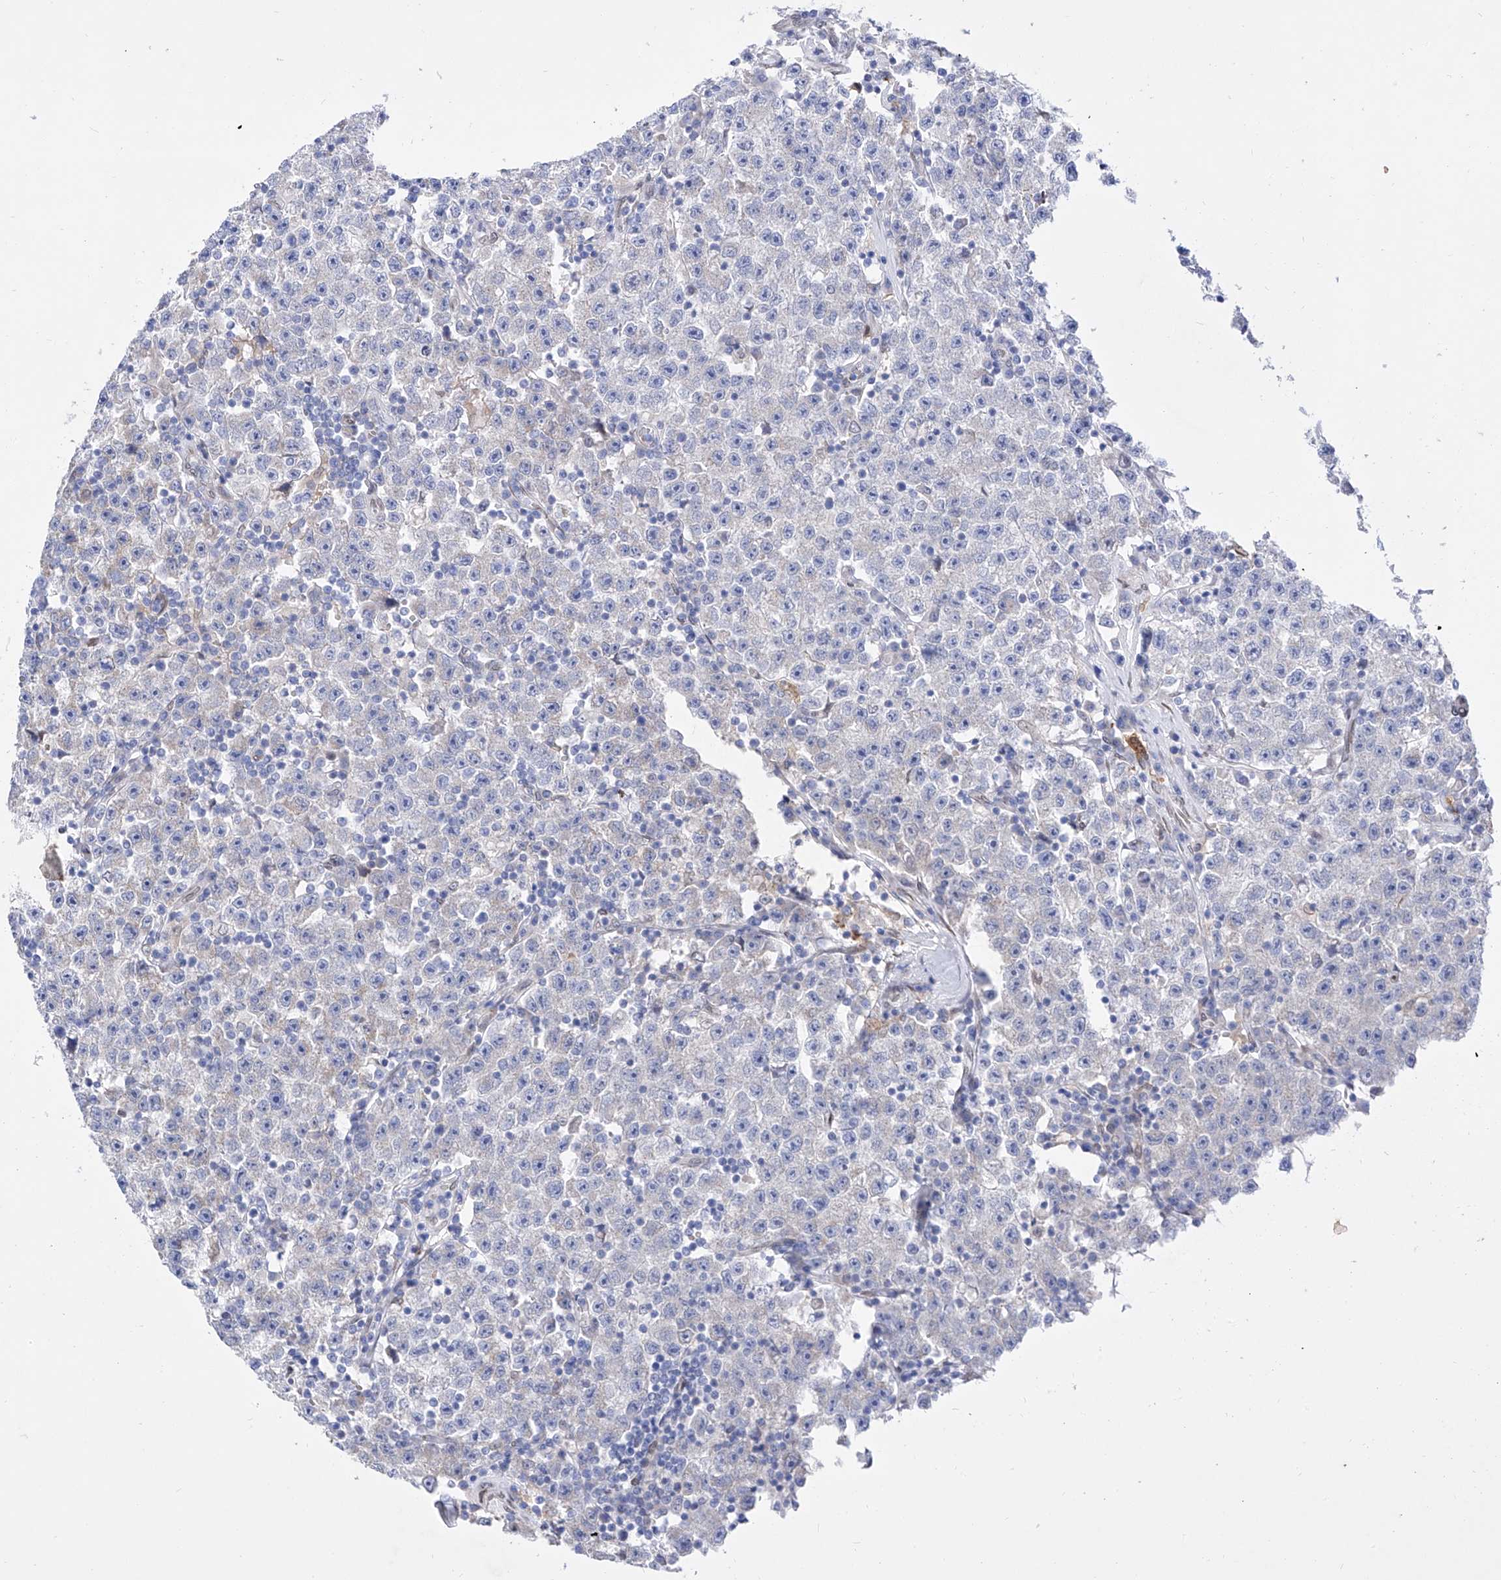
{"staining": {"intensity": "negative", "quantity": "none", "location": "none"}, "tissue": "testis cancer", "cell_type": "Tumor cells", "image_type": "cancer", "snomed": [{"axis": "morphology", "description": "Seminoma, NOS"}, {"axis": "topography", "description": "Testis"}], "caption": "IHC of testis cancer (seminoma) displays no expression in tumor cells.", "gene": "LCLAT1", "patient": {"sex": "male", "age": 22}}